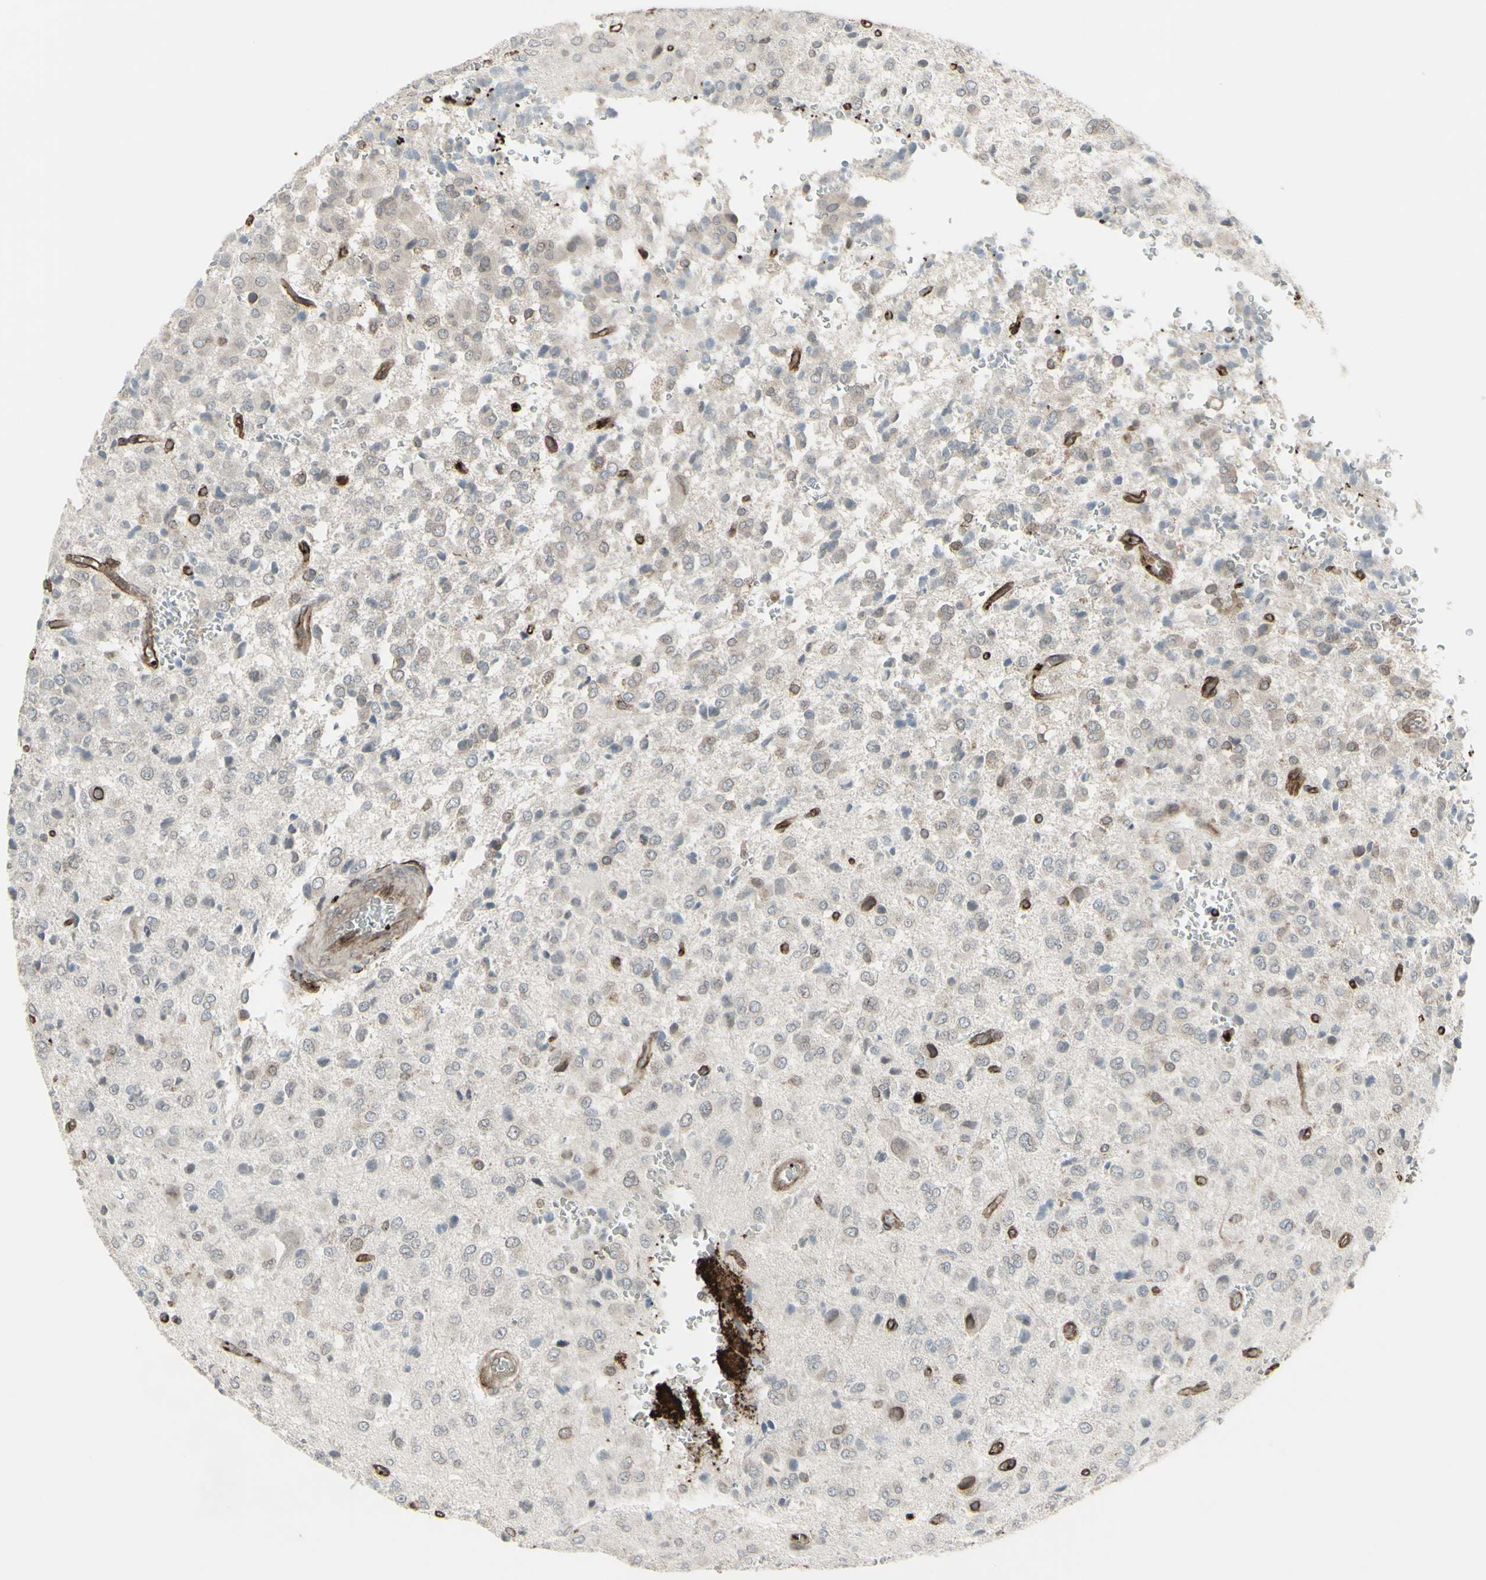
{"staining": {"intensity": "weak", "quantity": "25%-75%", "location": "cytoplasmic/membranous,nuclear"}, "tissue": "glioma", "cell_type": "Tumor cells", "image_type": "cancer", "snomed": [{"axis": "morphology", "description": "Glioma, malignant, High grade"}, {"axis": "topography", "description": "pancreas cauda"}], "caption": "DAB (3,3'-diaminobenzidine) immunohistochemical staining of human malignant glioma (high-grade) reveals weak cytoplasmic/membranous and nuclear protein expression in about 25%-75% of tumor cells.", "gene": "DTX3L", "patient": {"sex": "male", "age": 60}}